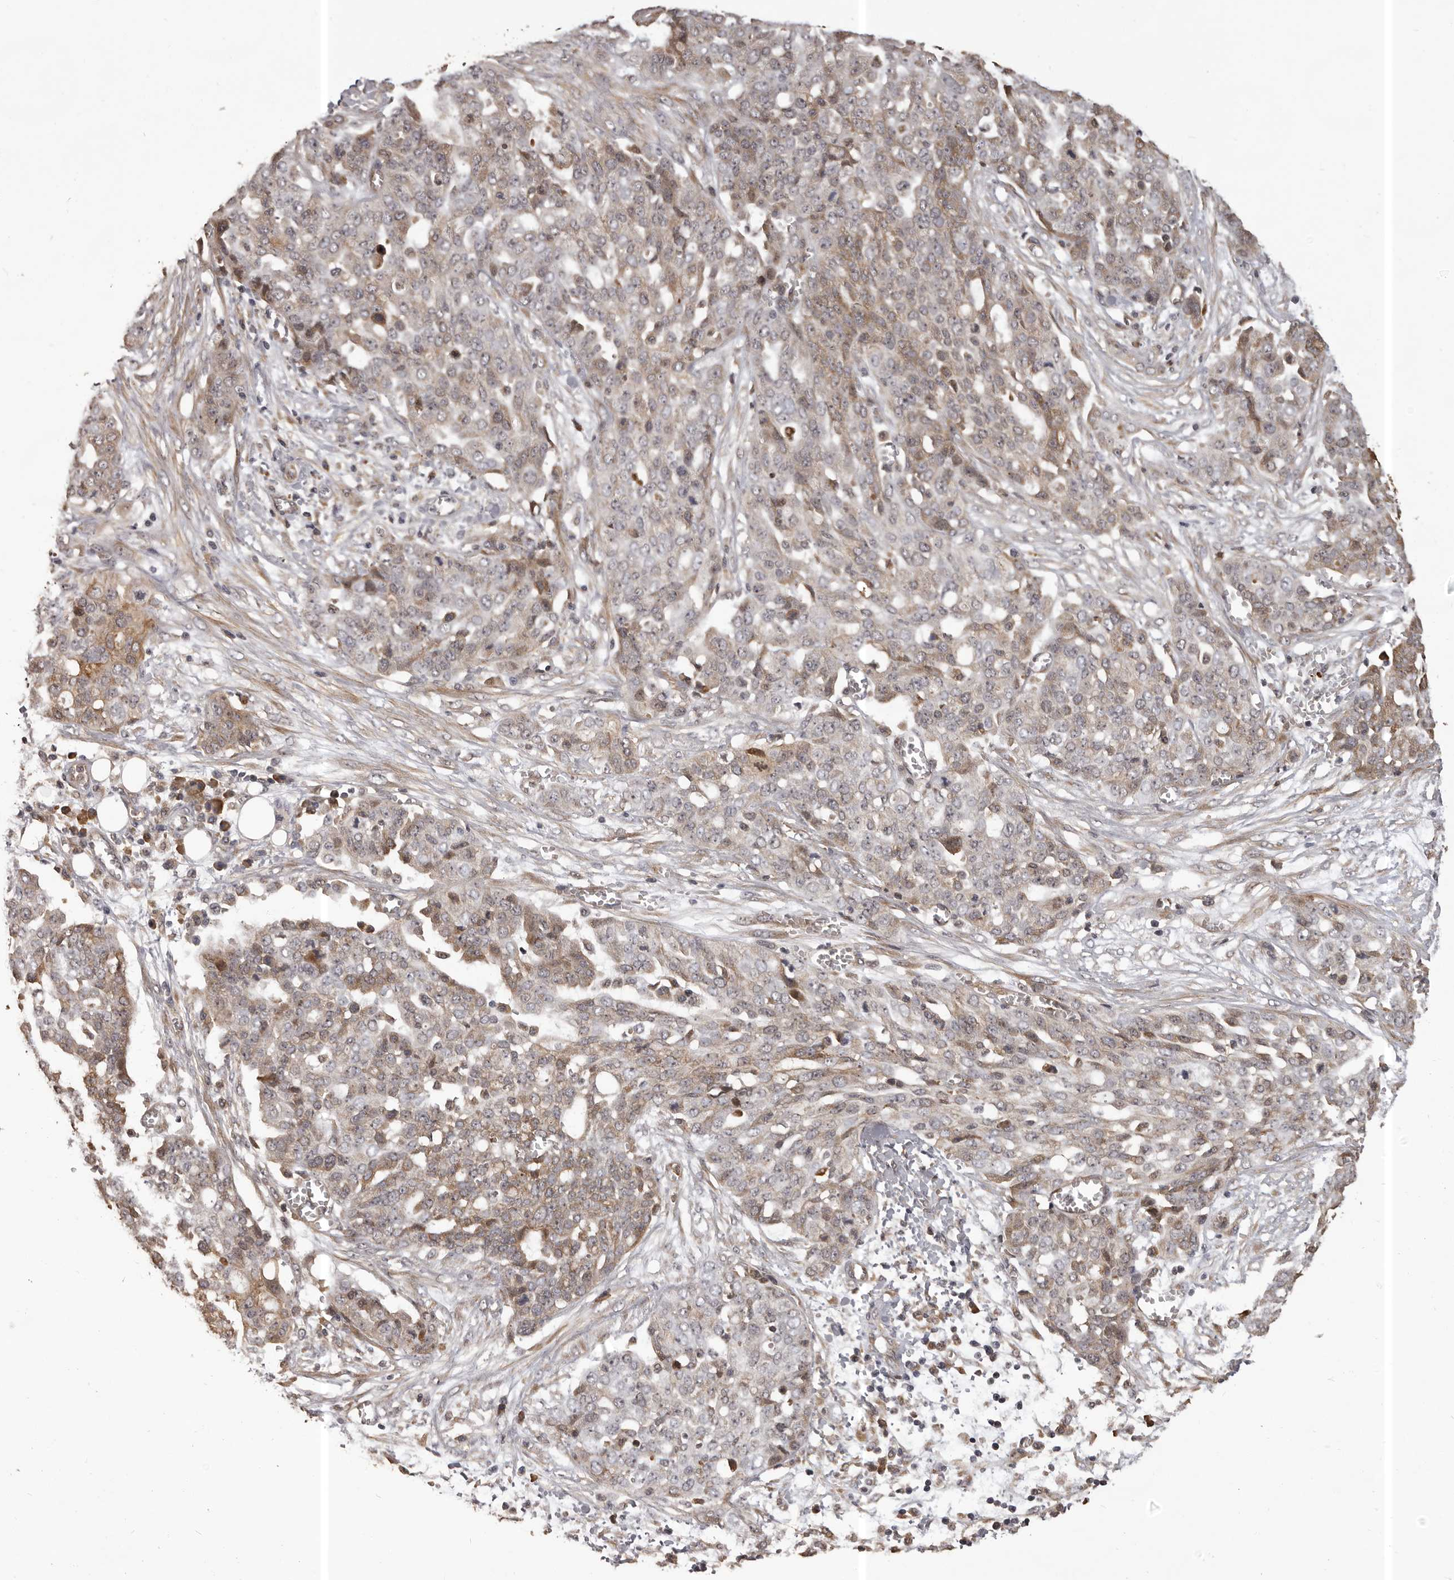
{"staining": {"intensity": "weak", "quantity": "25%-75%", "location": "cytoplasmic/membranous"}, "tissue": "ovarian cancer", "cell_type": "Tumor cells", "image_type": "cancer", "snomed": [{"axis": "morphology", "description": "Cystadenocarcinoma, serous, NOS"}, {"axis": "topography", "description": "Soft tissue"}, {"axis": "topography", "description": "Ovary"}], "caption": "Immunohistochemistry (IHC) staining of ovarian serous cystadenocarcinoma, which displays low levels of weak cytoplasmic/membranous positivity in about 25%-75% of tumor cells indicating weak cytoplasmic/membranous protein positivity. The staining was performed using DAB (3,3'-diaminobenzidine) (brown) for protein detection and nuclei were counterstained in hematoxylin (blue).", "gene": "SLITRK6", "patient": {"sex": "female", "age": 57}}